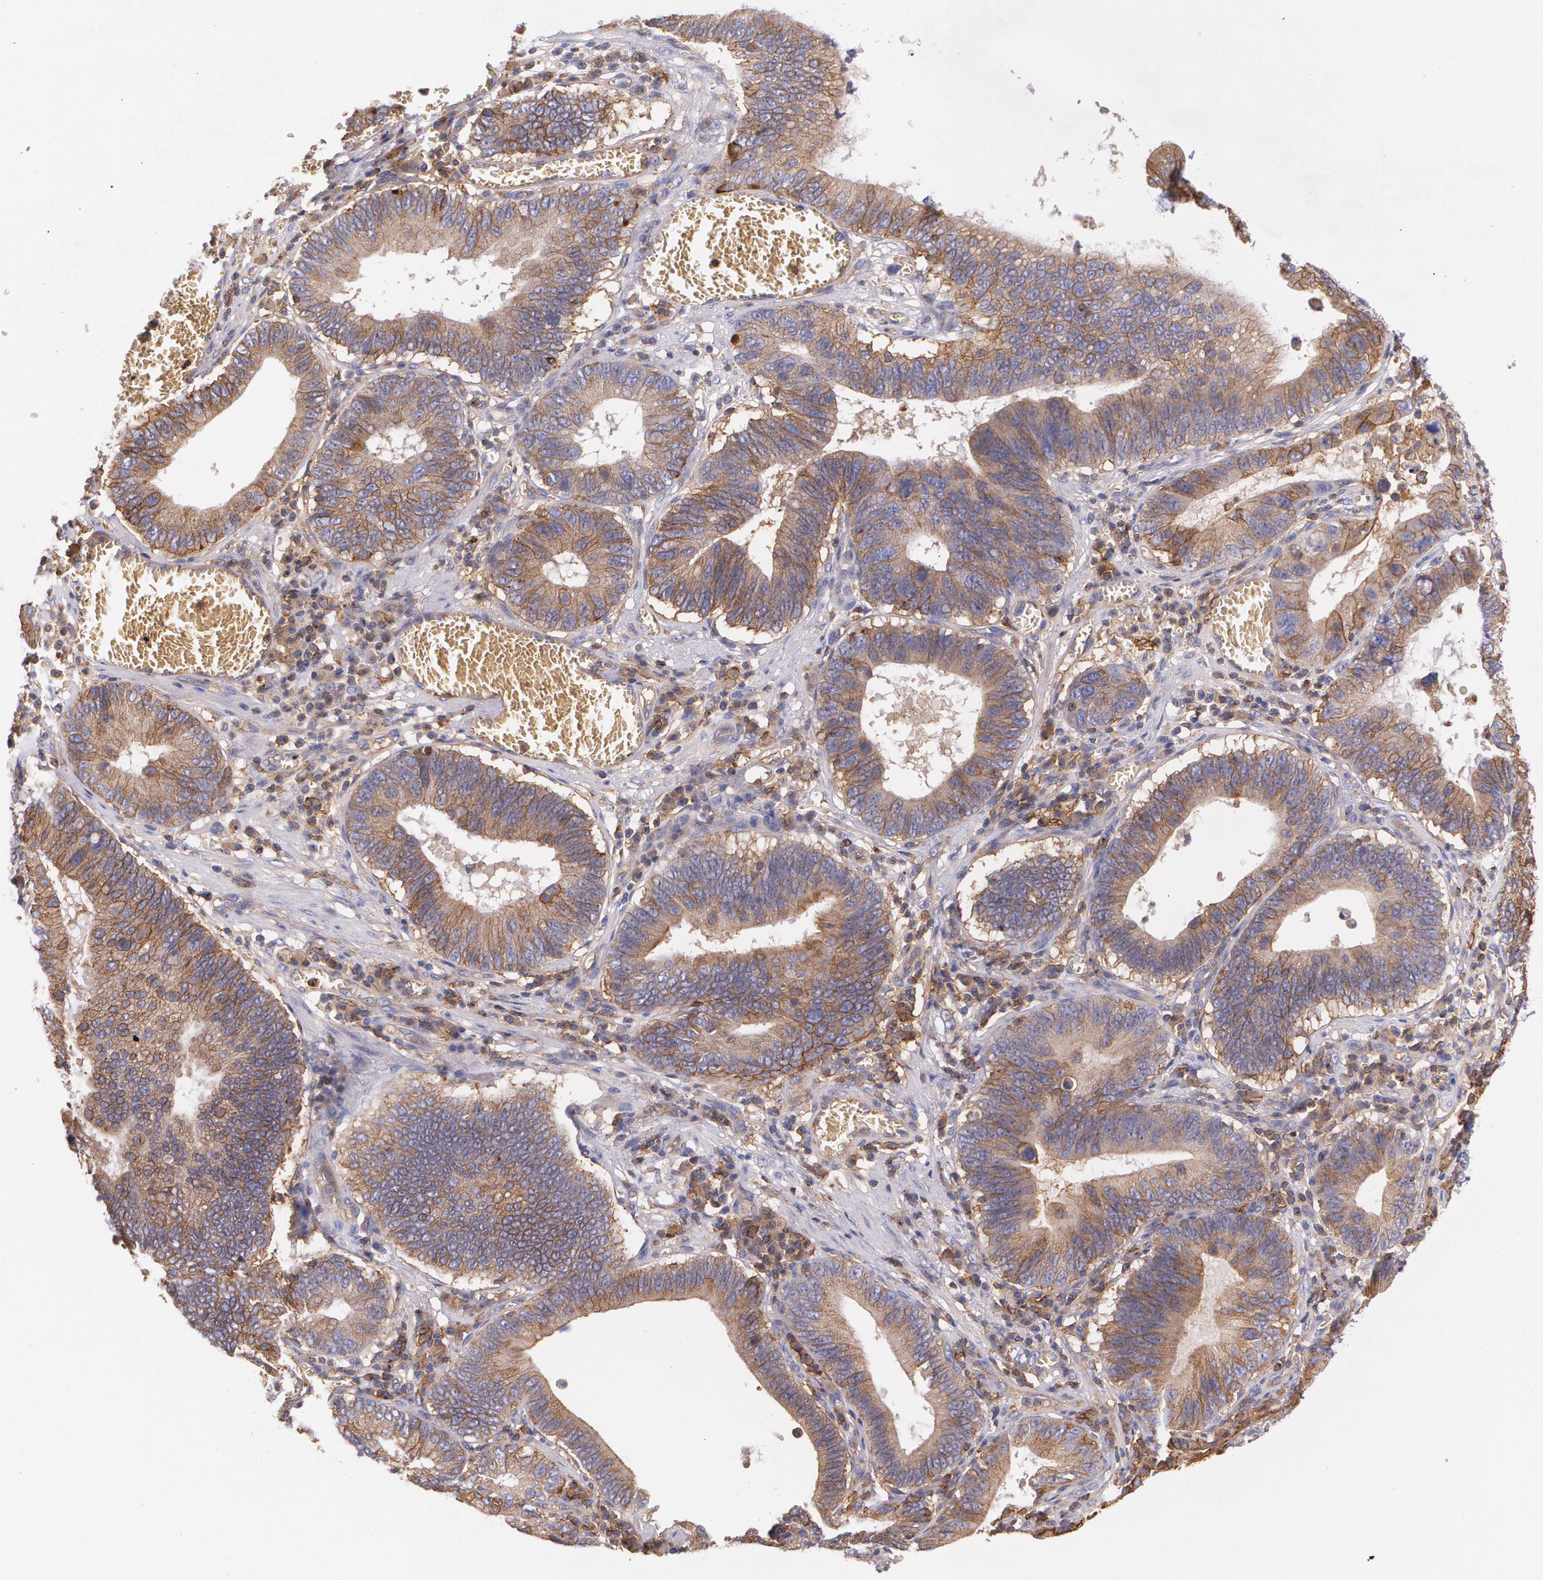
{"staining": {"intensity": "moderate", "quantity": ">75%", "location": "cytoplasmic/membranous"}, "tissue": "stomach cancer", "cell_type": "Tumor cells", "image_type": "cancer", "snomed": [{"axis": "morphology", "description": "Adenocarcinoma, NOS"}, {"axis": "topography", "description": "Stomach"}, {"axis": "topography", "description": "Gastric cardia"}], "caption": "Immunohistochemistry (IHC) of human stomach adenocarcinoma exhibits medium levels of moderate cytoplasmic/membranous expression in approximately >75% of tumor cells. (DAB IHC with brightfield microscopy, high magnification).", "gene": "B2M", "patient": {"sex": "male", "age": 59}}